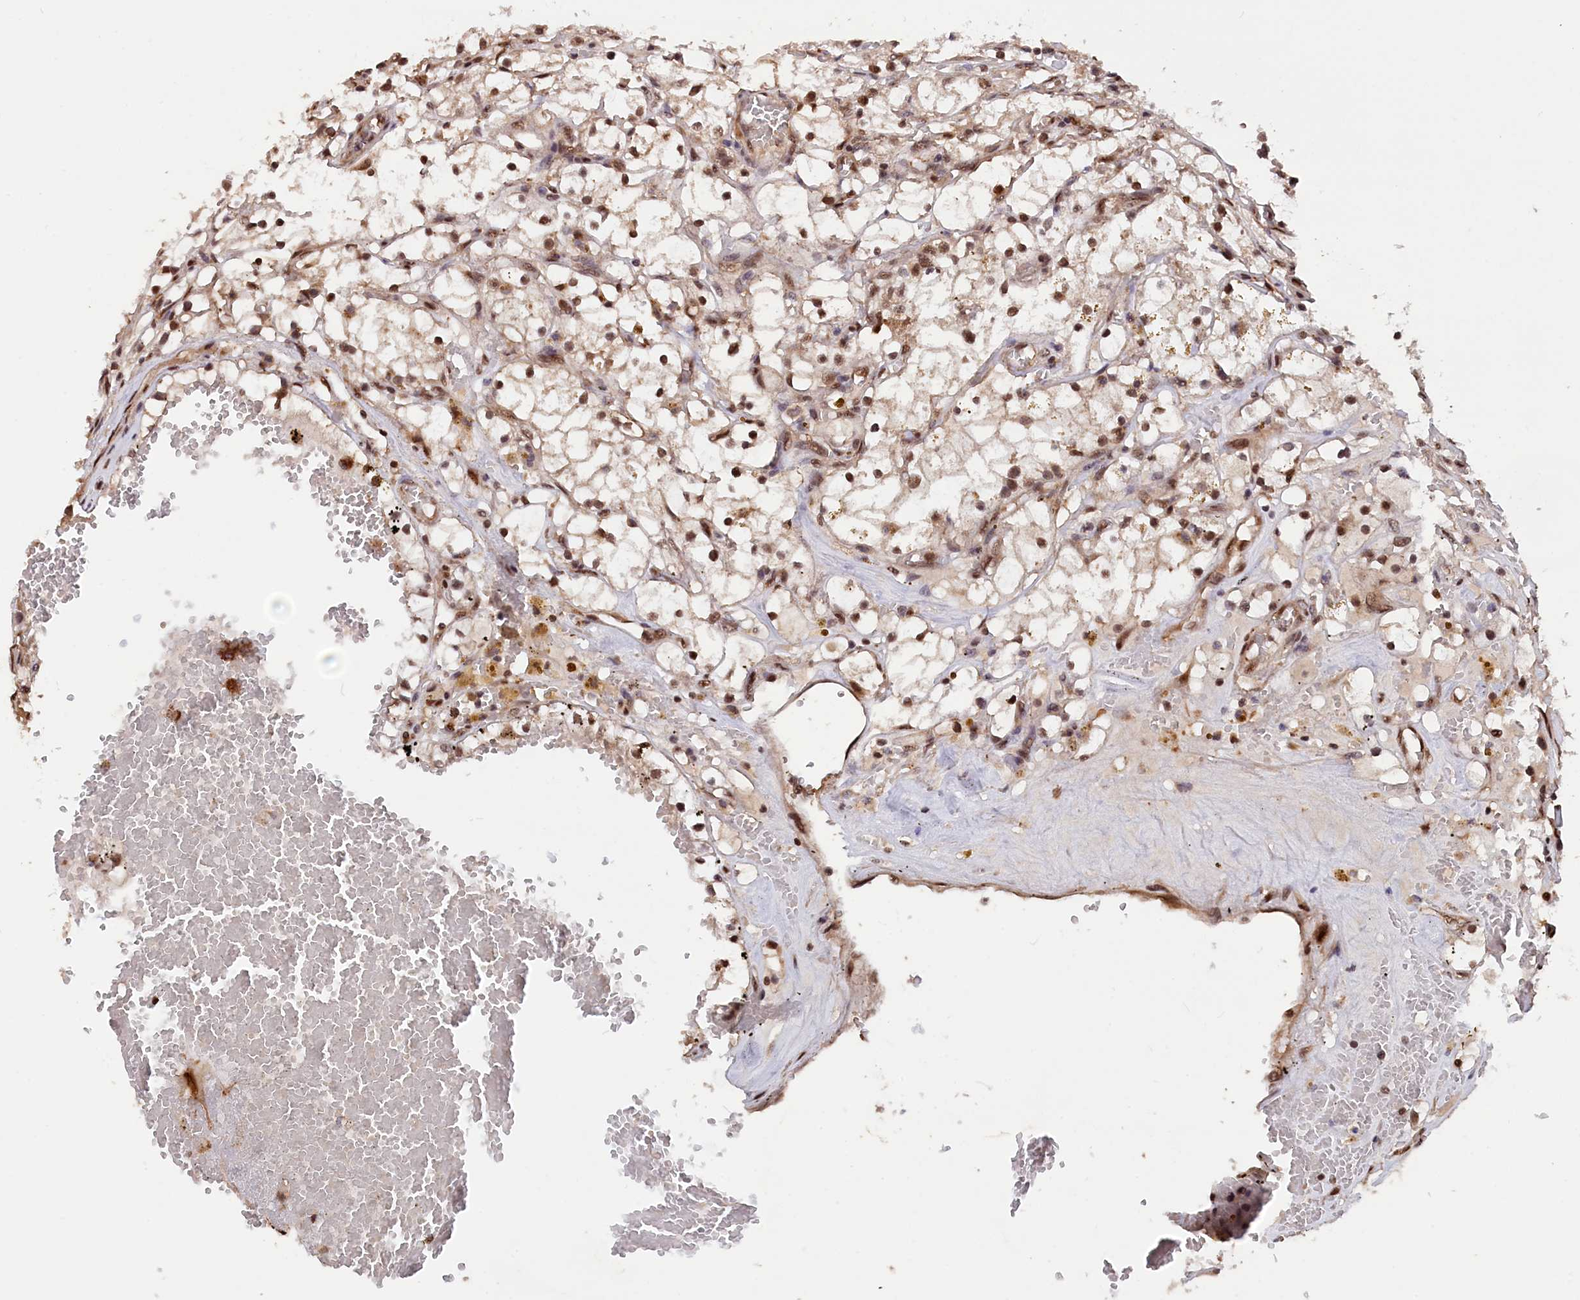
{"staining": {"intensity": "moderate", "quantity": ">75%", "location": "nuclear"}, "tissue": "renal cancer", "cell_type": "Tumor cells", "image_type": "cancer", "snomed": [{"axis": "morphology", "description": "Adenocarcinoma, NOS"}, {"axis": "topography", "description": "Kidney"}], "caption": "This is a micrograph of immunohistochemistry staining of adenocarcinoma (renal), which shows moderate positivity in the nuclear of tumor cells.", "gene": "ADRM1", "patient": {"sex": "male", "age": 56}}